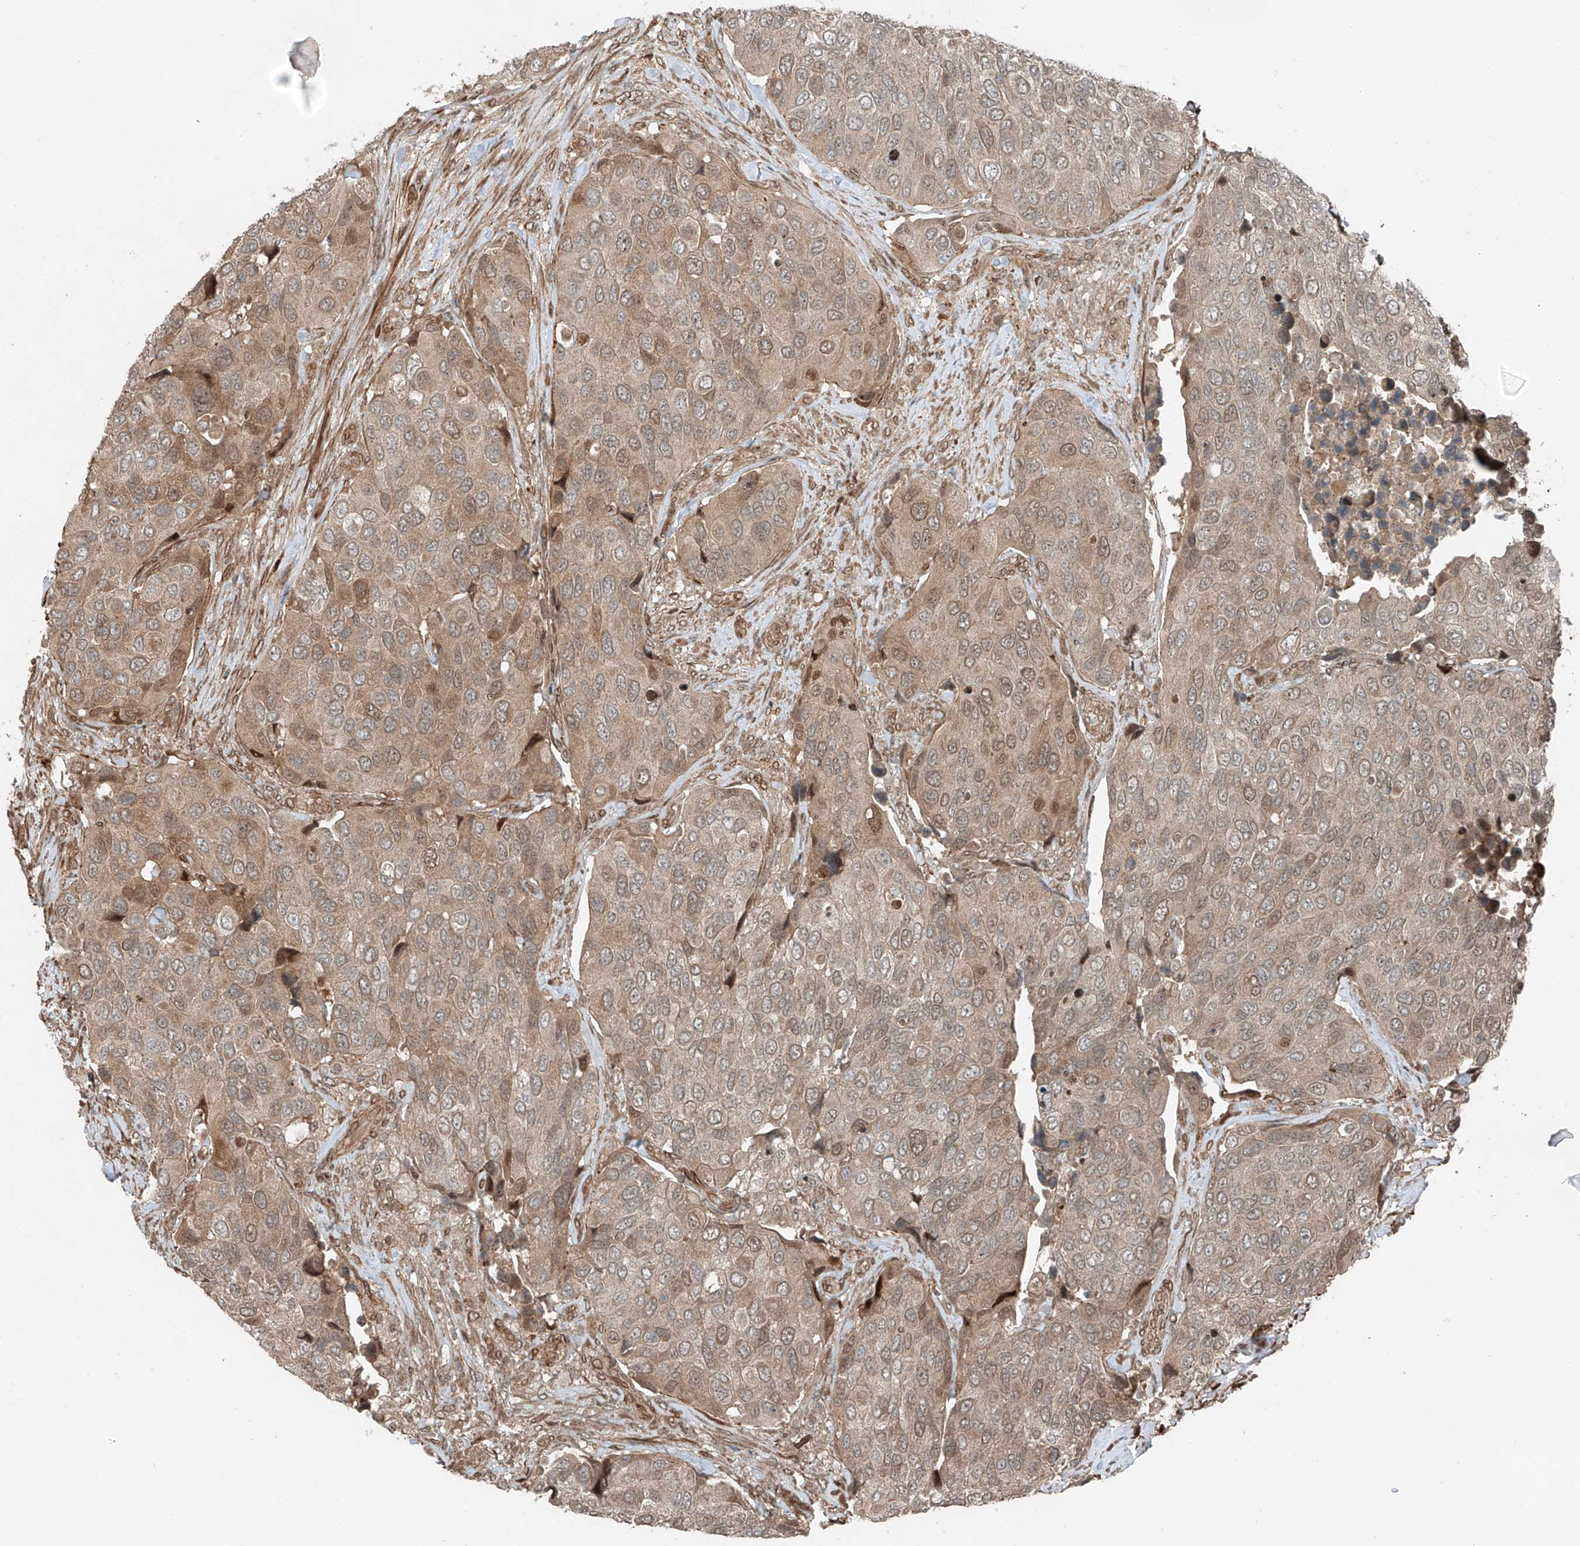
{"staining": {"intensity": "moderate", "quantity": ">75%", "location": "cytoplasmic/membranous,nuclear"}, "tissue": "urothelial cancer", "cell_type": "Tumor cells", "image_type": "cancer", "snomed": [{"axis": "morphology", "description": "Urothelial carcinoma, High grade"}, {"axis": "topography", "description": "Urinary bladder"}], "caption": "A brown stain highlights moderate cytoplasmic/membranous and nuclear expression of a protein in urothelial cancer tumor cells.", "gene": "CEP162", "patient": {"sex": "male", "age": 74}}